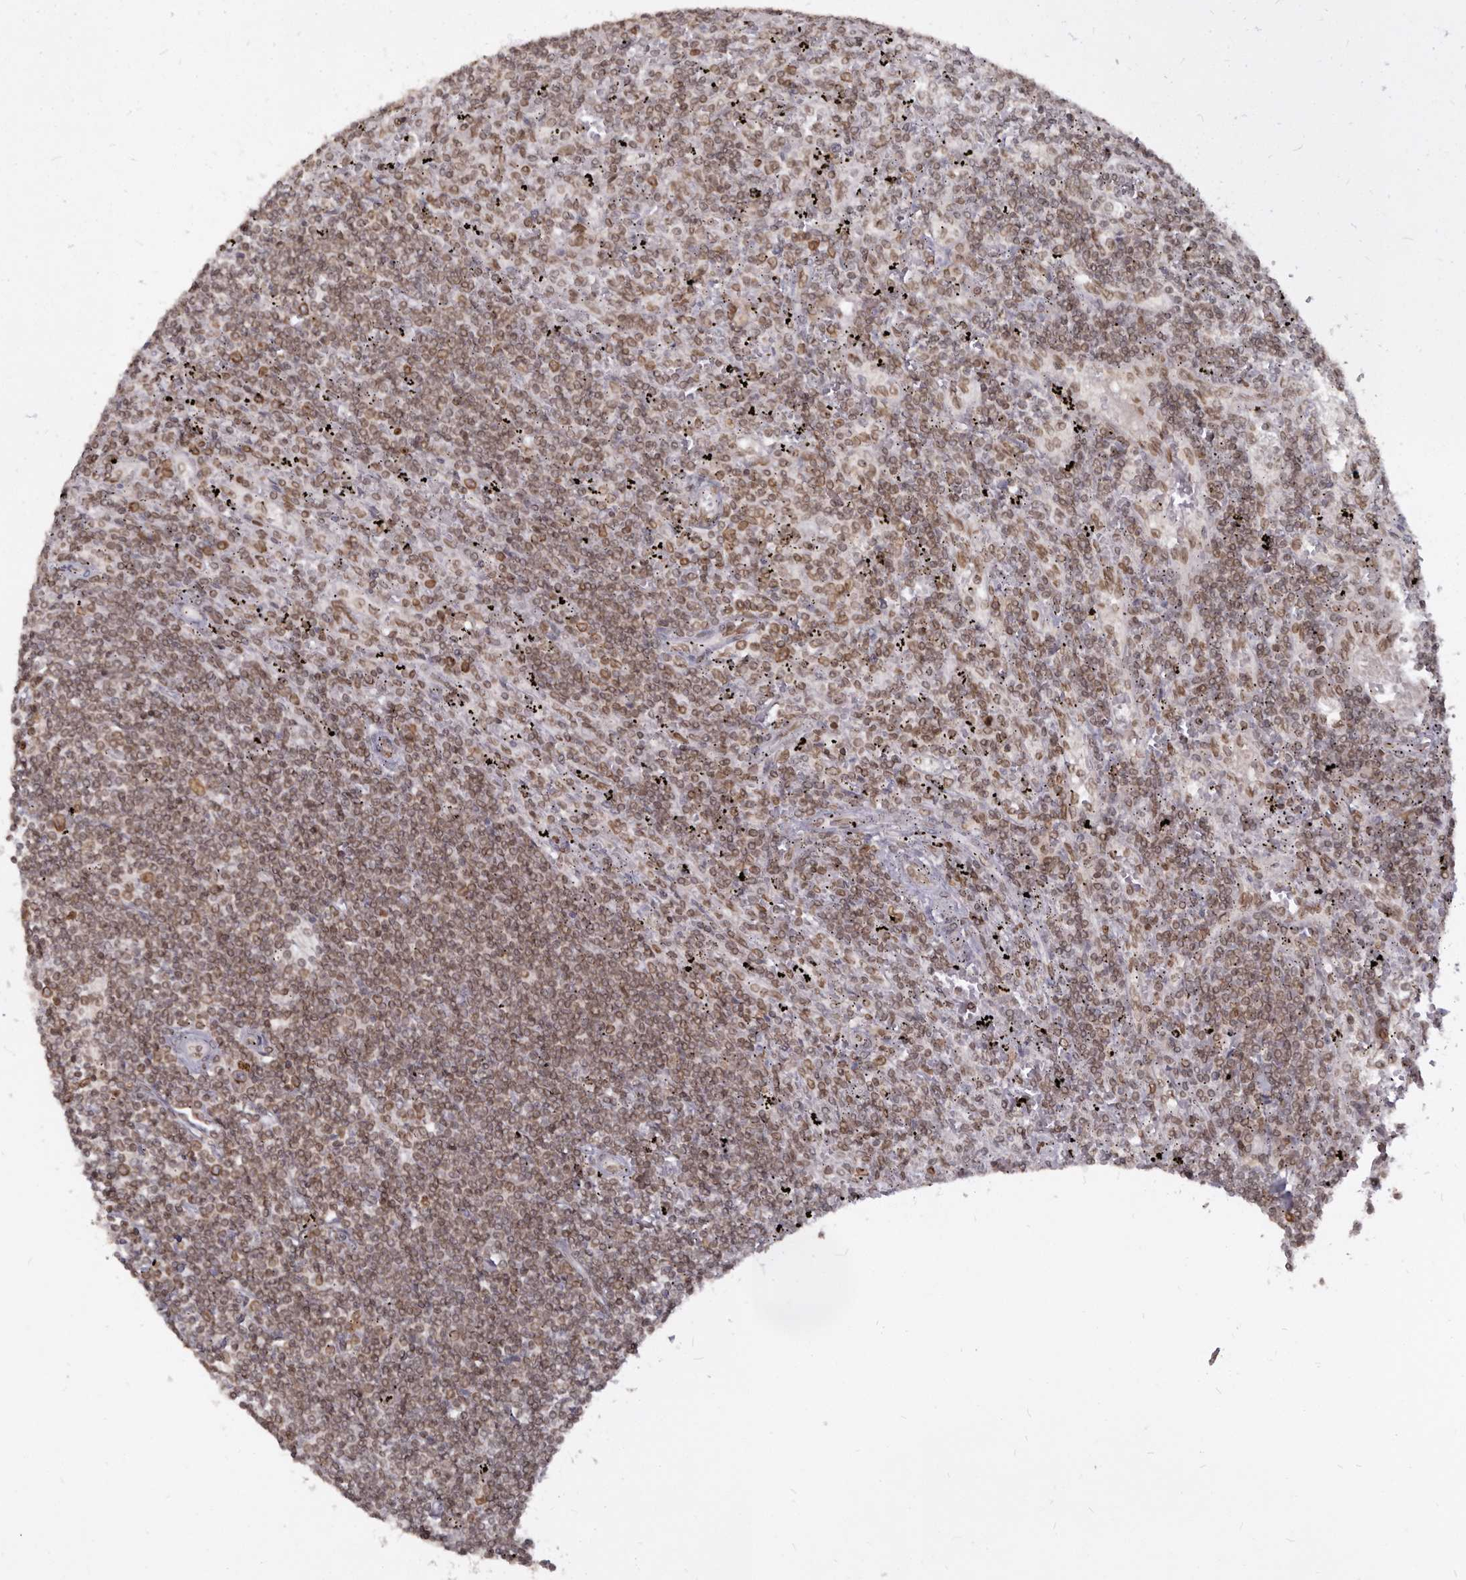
{"staining": {"intensity": "moderate", "quantity": ">75%", "location": "cytoplasmic/membranous,nuclear"}, "tissue": "lymphoma", "cell_type": "Tumor cells", "image_type": "cancer", "snomed": [{"axis": "morphology", "description": "Malignant lymphoma, non-Hodgkin's type, Low grade"}, {"axis": "topography", "description": "Spleen"}], "caption": "Protein expression analysis of malignant lymphoma, non-Hodgkin's type (low-grade) reveals moderate cytoplasmic/membranous and nuclear staining in approximately >75% of tumor cells.", "gene": "NUP153", "patient": {"sex": "male", "age": 76}}